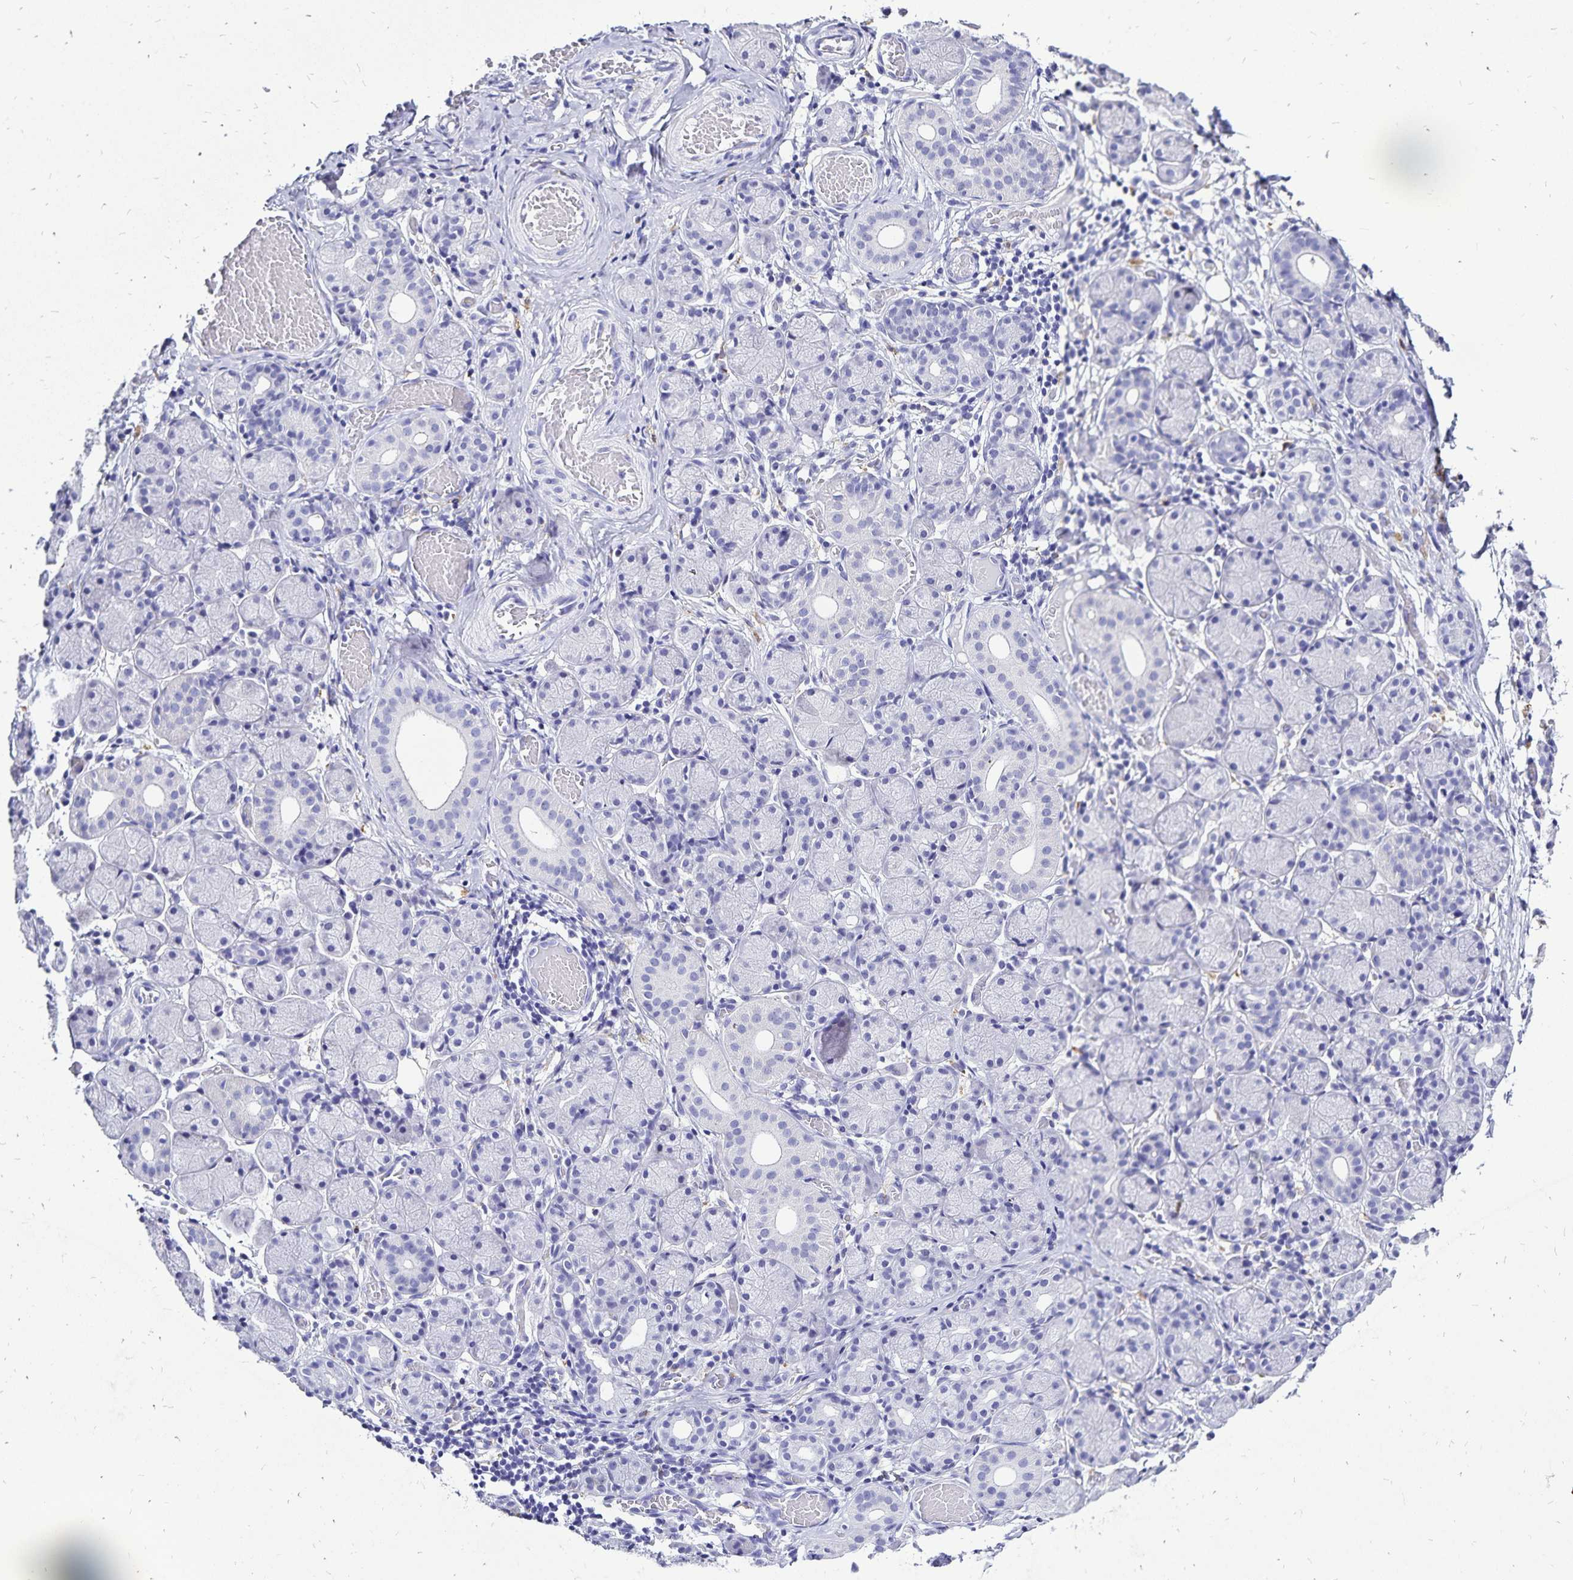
{"staining": {"intensity": "negative", "quantity": "none", "location": "none"}, "tissue": "salivary gland", "cell_type": "Glandular cells", "image_type": "normal", "snomed": [{"axis": "morphology", "description": "Normal tissue, NOS"}, {"axis": "topography", "description": "Salivary gland"}], "caption": "High power microscopy micrograph of an immunohistochemistry (IHC) histopathology image of normal salivary gland, revealing no significant expression in glandular cells.", "gene": "PLAC1", "patient": {"sex": "female", "age": 24}}